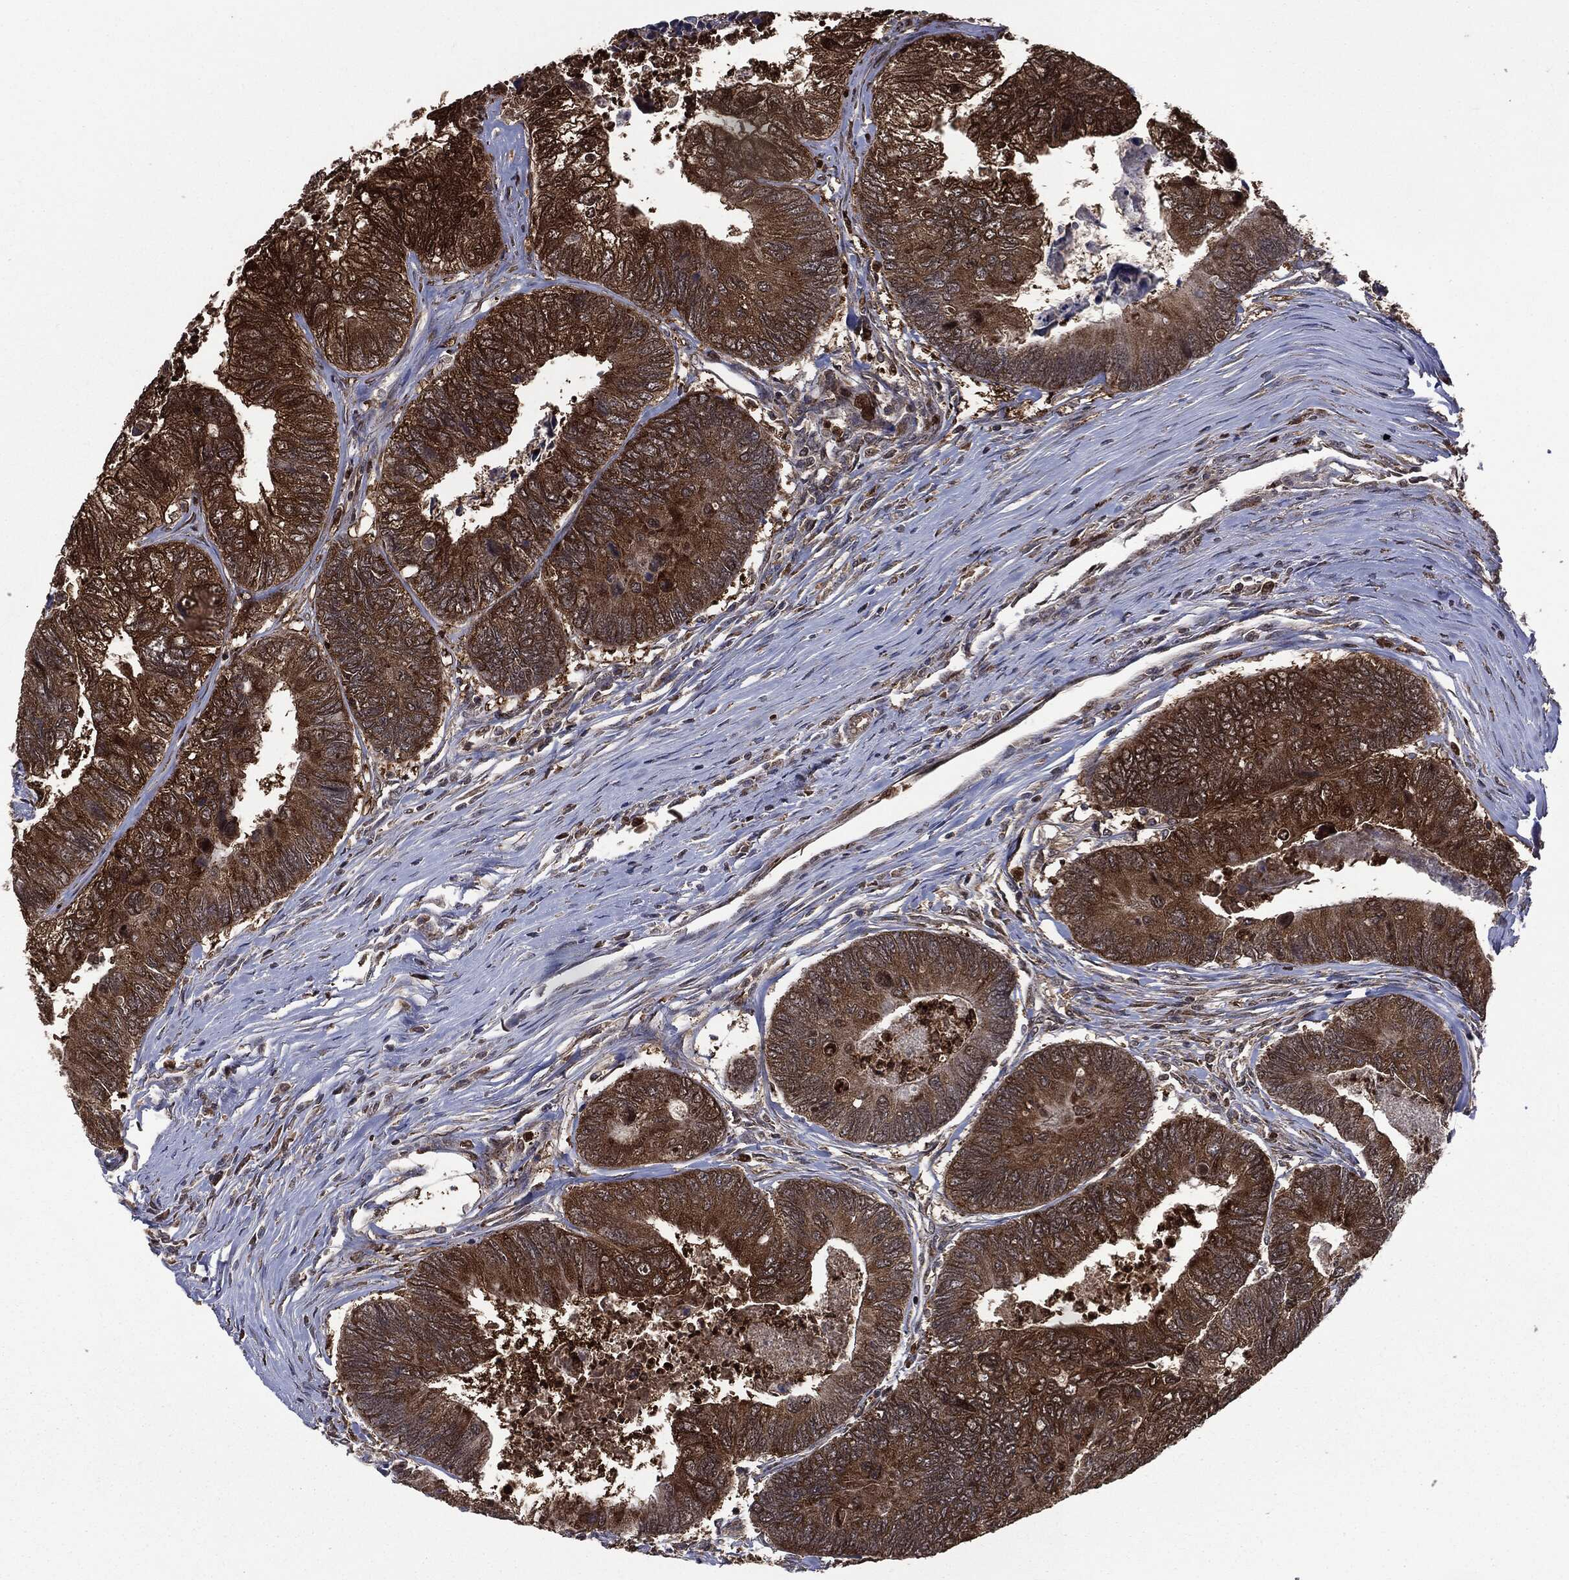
{"staining": {"intensity": "strong", "quantity": ">75%", "location": "cytoplasmic/membranous"}, "tissue": "colorectal cancer", "cell_type": "Tumor cells", "image_type": "cancer", "snomed": [{"axis": "morphology", "description": "Adenocarcinoma, NOS"}, {"axis": "topography", "description": "Colon"}], "caption": "Immunohistochemistry image of colorectal adenocarcinoma stained for a protein (brown), which demonstrates high levels of strong cytoplasmic/membranous staining in approximately >75% of tumor cells.", "gene": "GPI", "patient": {"sex": "female", "age": 67}}